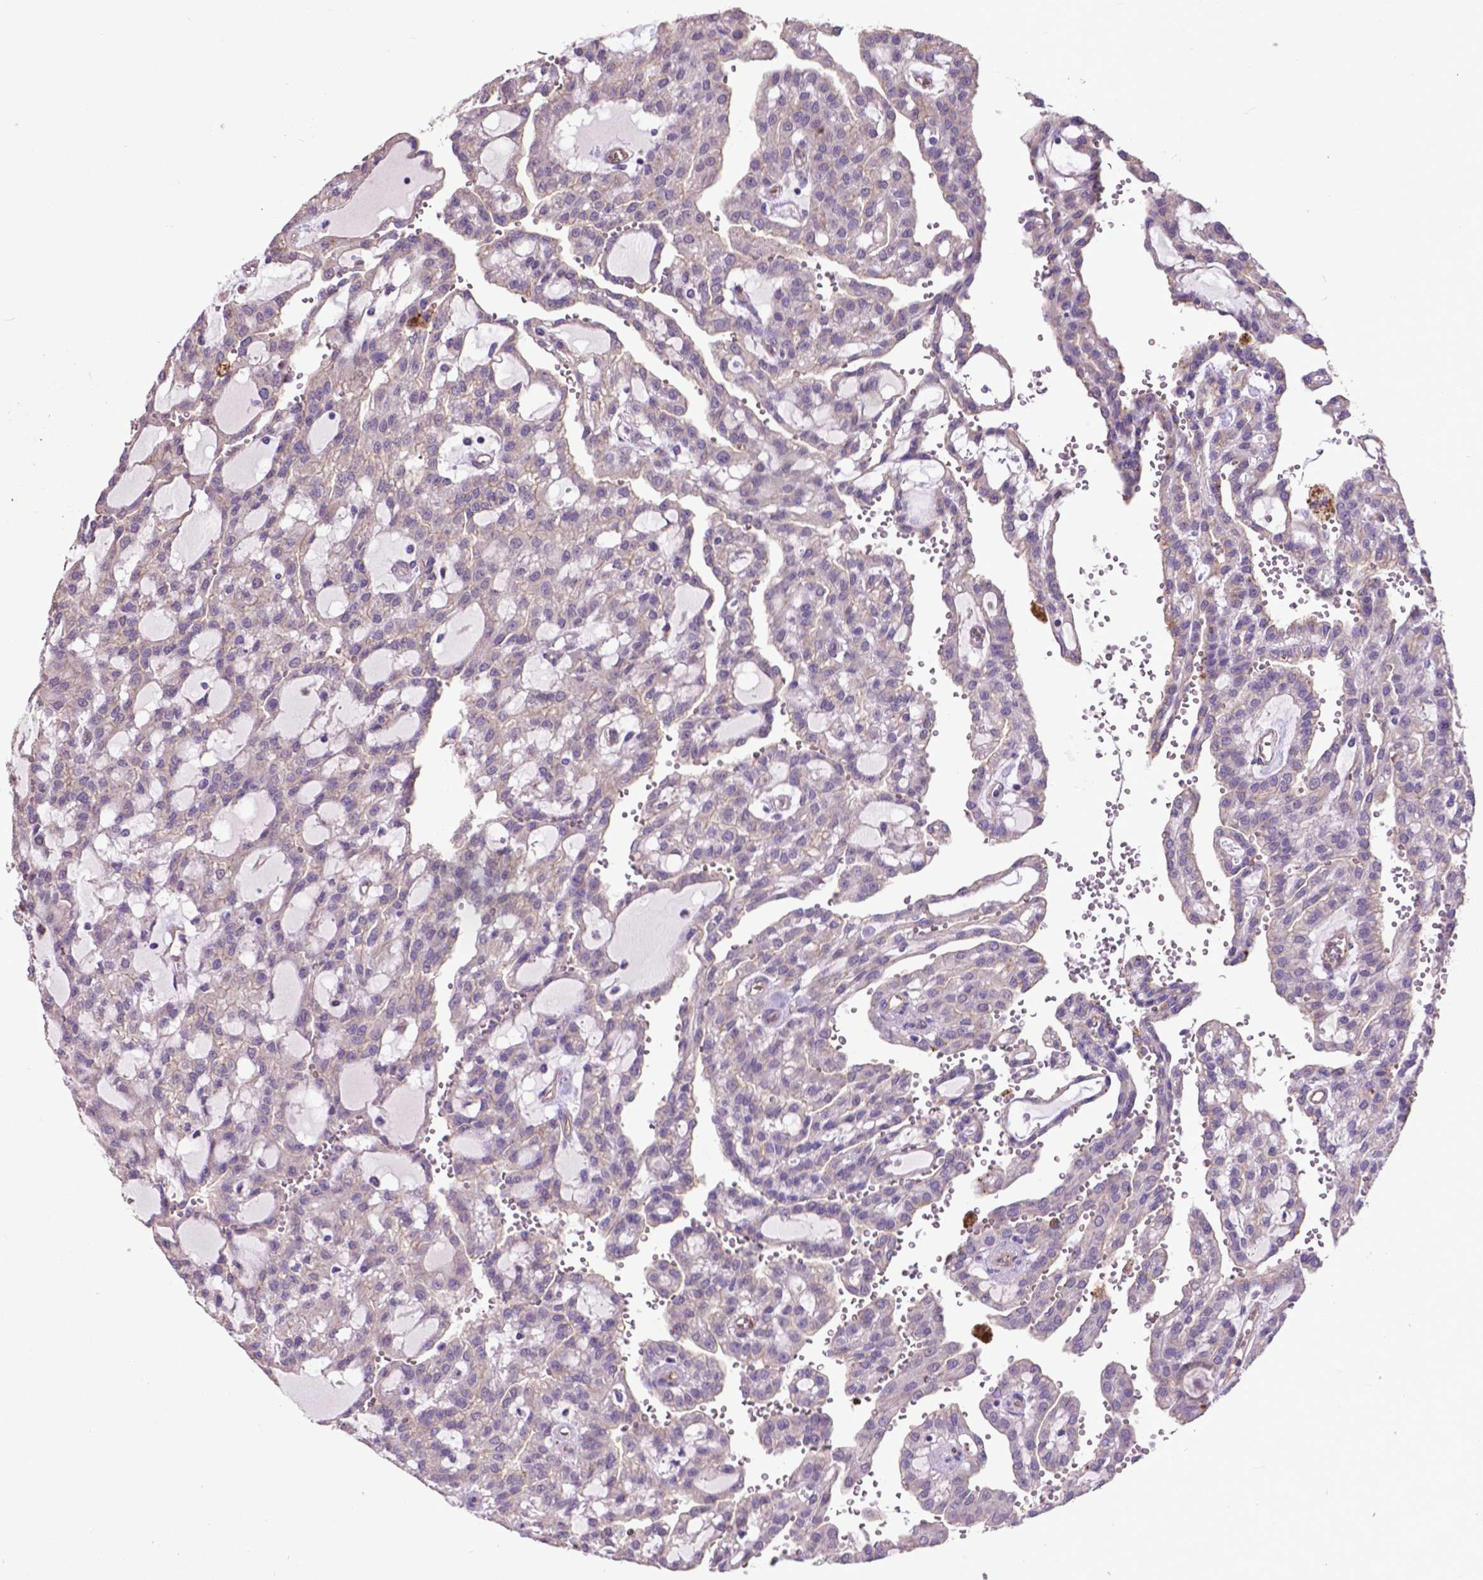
{"staining": {"intensity": "weak", "quantity": "25%-75%", "location": "cytoplasmic/membranous"}, "tissue": "renal cancer", "cell_type": "Tumor cells", "image_type": "cancer", "snomed": [{"axis": "morphology", "description": "Adenocarcinoma, NOS"}, {"axis": "topography", "description": "Kidney"}], "caption": "A low amount of weak cytoplasmic/membranous positivity is seen in approximately 25%-75% of tumor cells in renal cancer (adenocarcinoma) tissue. The staining was performed using DAB (3,3'-diaminobenzidine), with brown indicating positive protein expression. Nuclei are stained blue with hematoxylin.", "gene": "PDLIM1", "patient": {"sex": "male", "age": 63}}